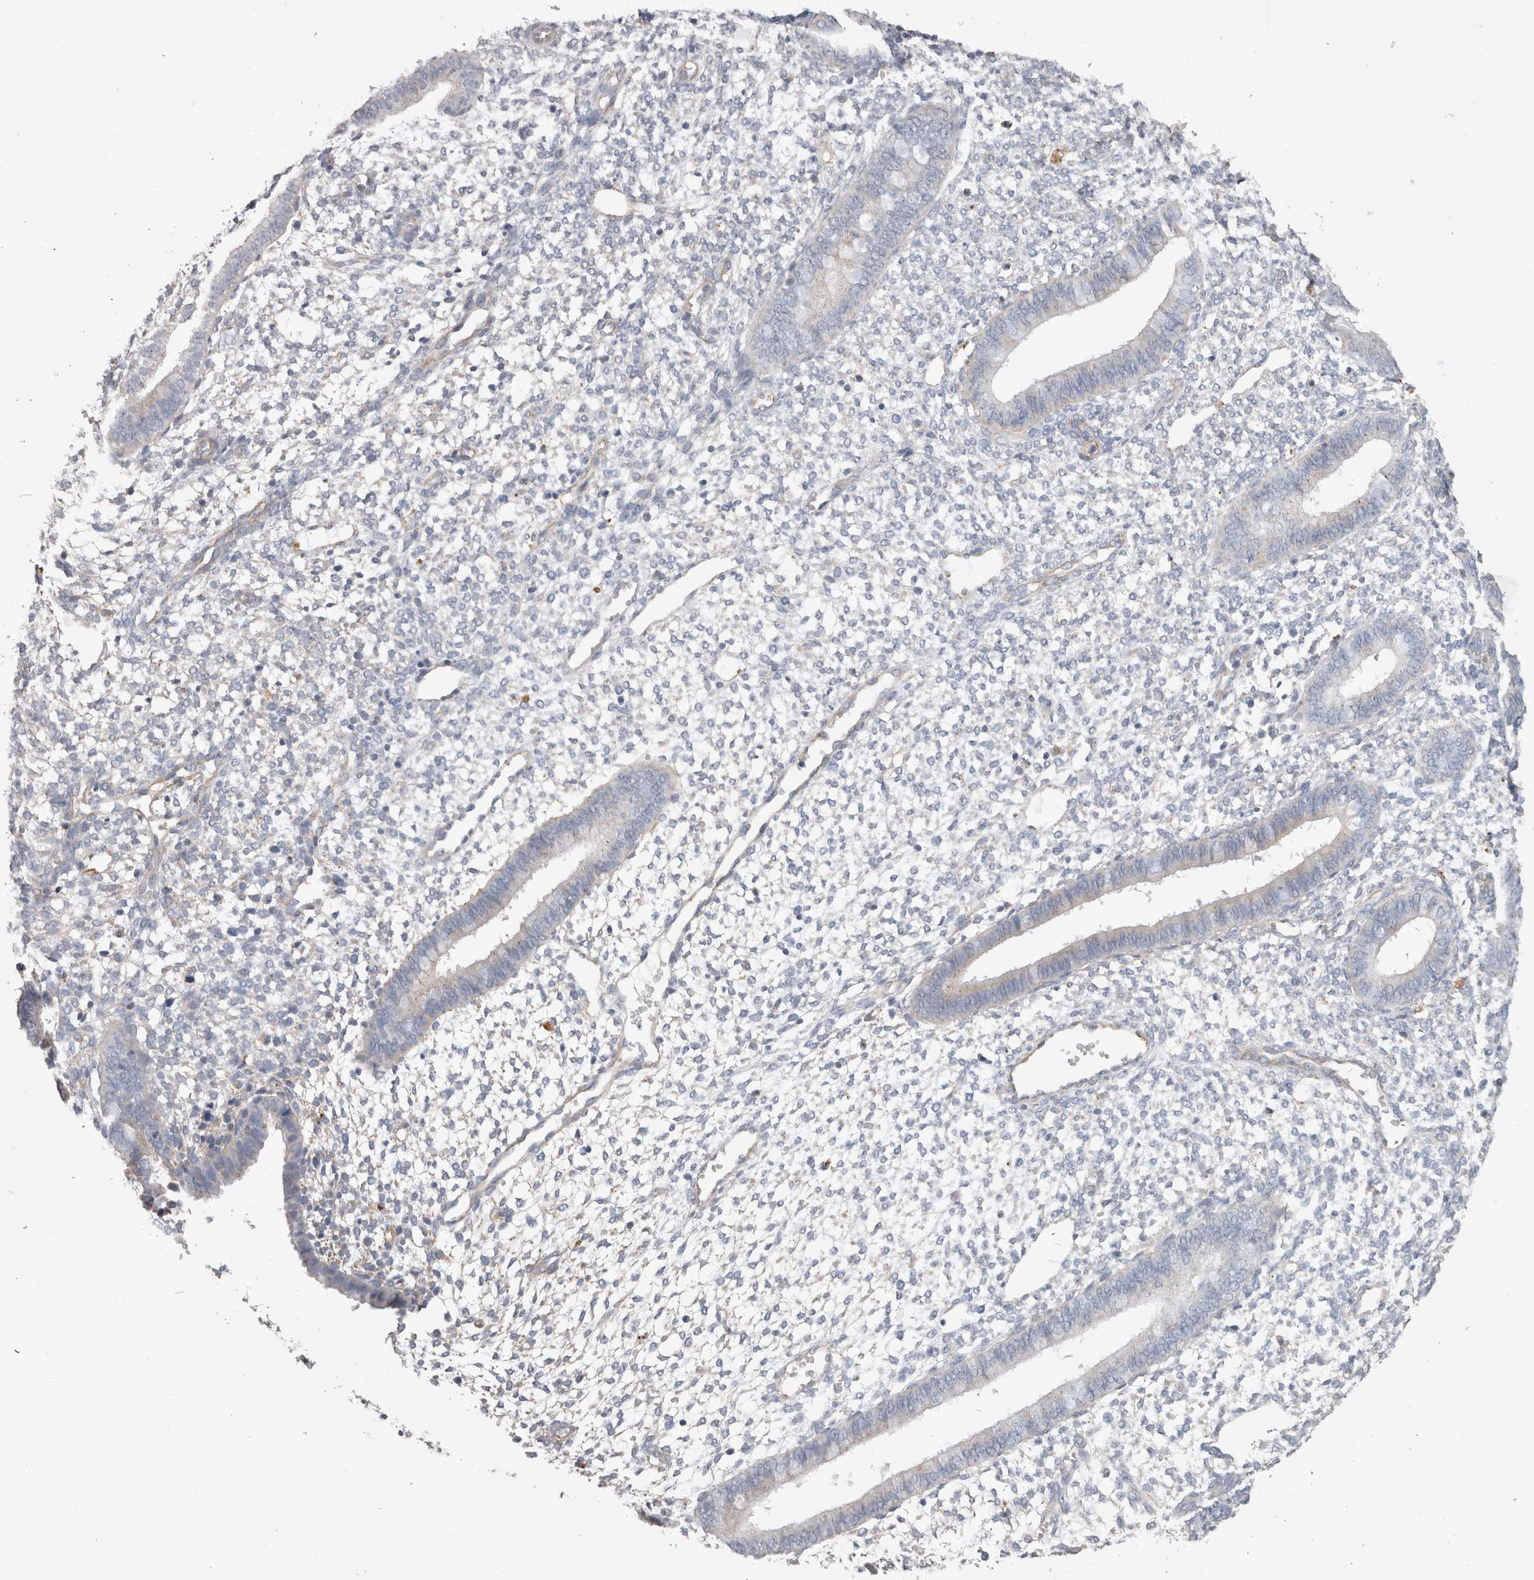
{"staining": {"intensity": "negative", "quantity": "none", "location": "none"}, "tissue": "endometrium", "cell_type": "Cells in endometrial stroma", "image_type": "normal", "snomed": [{"axis": "morphology", "description": "Normal tissue, NOS"}, {"axis": "topography", "description": "Endometrium"}], "caption": "This histopathology image is of unremarkable endometrium stained with immunohistochemistry (IHC) to label a protein in brown with the nuclei are counter-stained blue. There is no expression in cells in endometrial stroma. (DAB (3,3'-diaminobenzidine) IHC, high magnification).", "gene": "STRADB", "patient": {"sex": "female", "age": 46}}